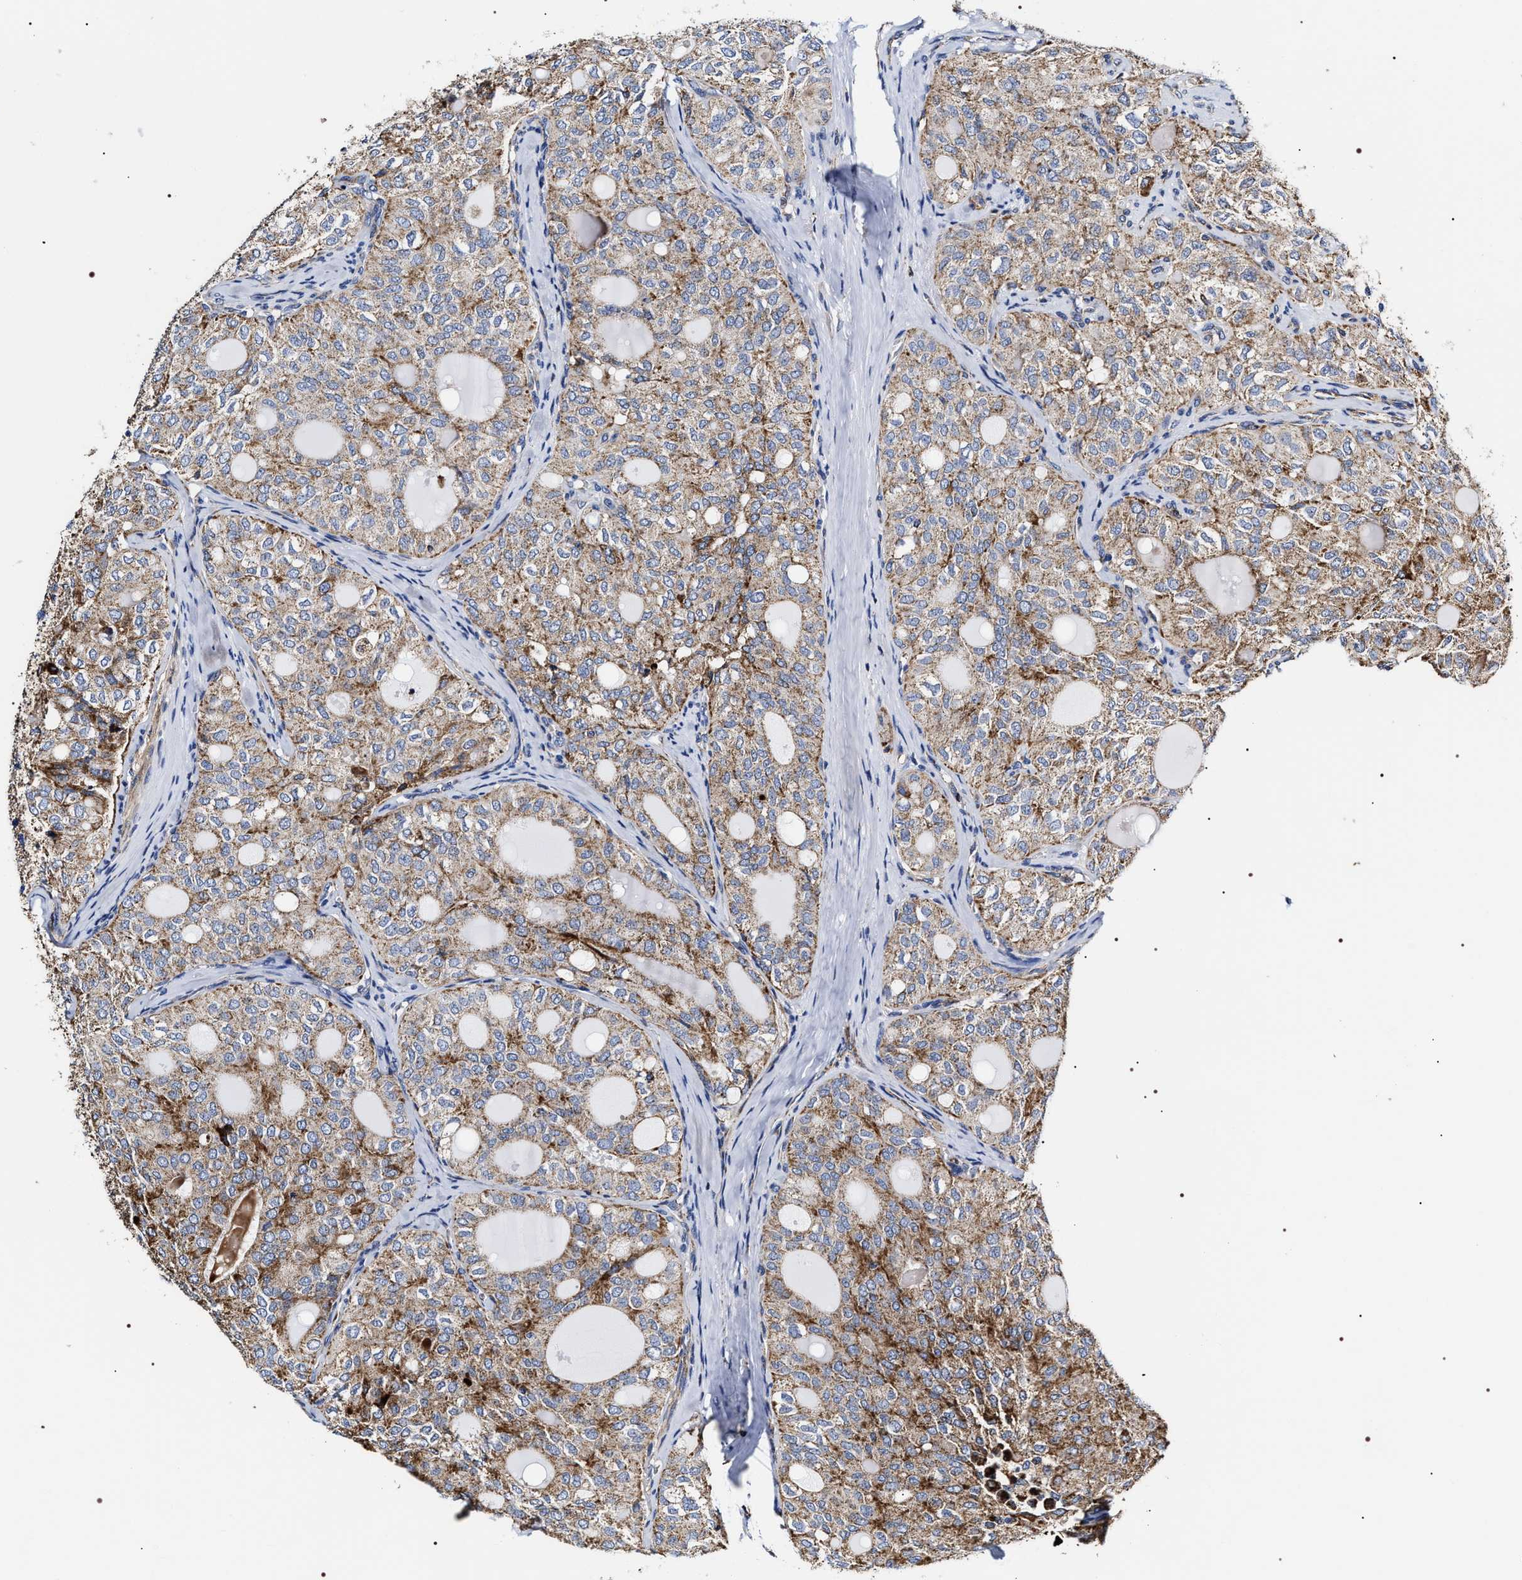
{"staining": {"intensity": "moderate", "quantity": ">75%", "location": "cytoplasmic/membranous"}, "tissue": "thyroid cancer", "cell_type": "Tumor cells", "image_type": "cancer", "snomed": [{"axis": "morphology", "description": "Follicular adenoma carcinoma, NOS"}, {"axis": "topography", "description": "Thyroid gland"}], "caption": "Follicular adenoma carcinoma (thyroid) stained with immunohistochemistry displays moderate cytoplasmic/membranous staining in about >75% of tumor cells.", "gene": "COG5", "patient": {"sex": "male", "age": 75}}